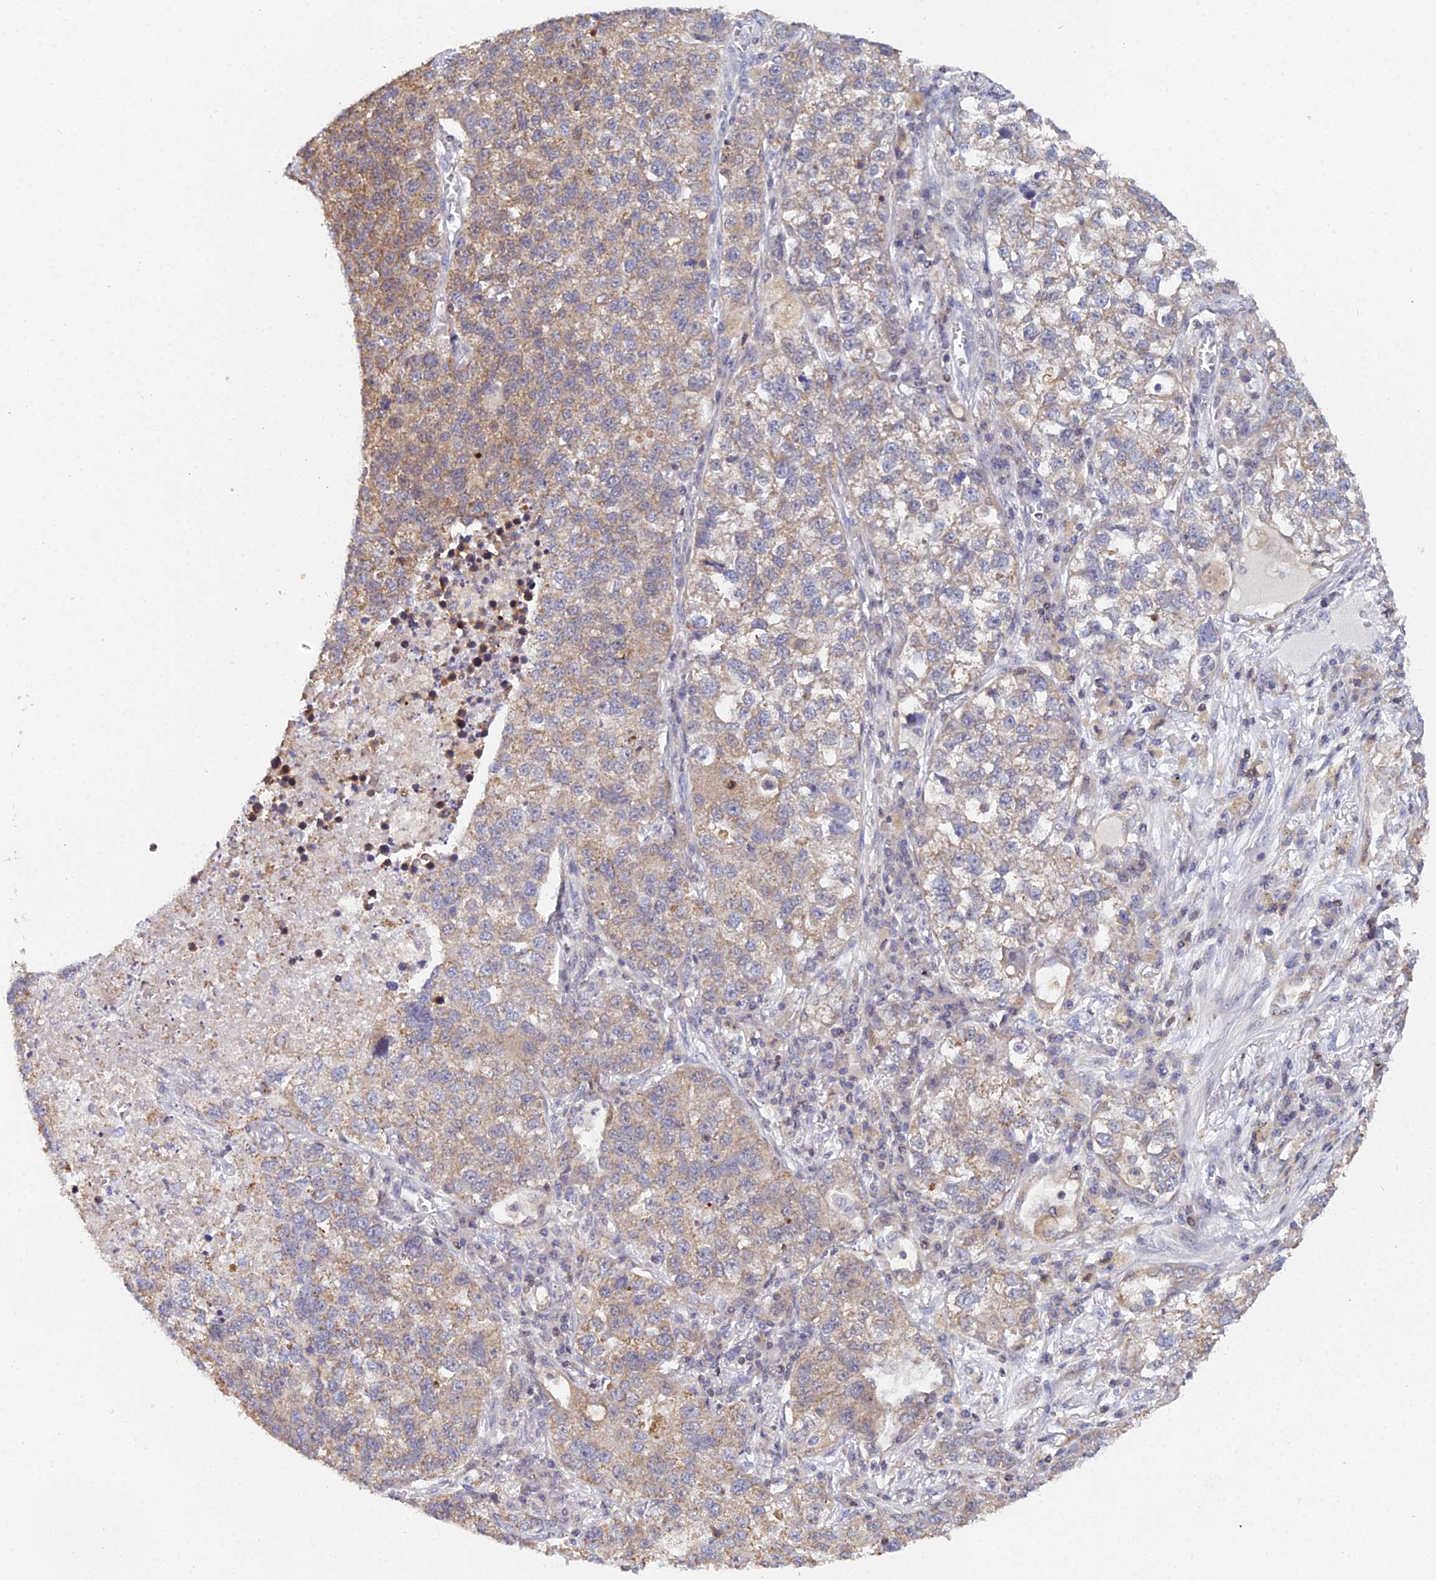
{"staining": {"intensity": "weak", "quantity": "25%-75%", "location": "cytoplasmic/membranous"}, "tissue": "lung cancer", "cell_type": "Tumor cells", "image_type": "cancer", "snomed": [{"axis": "morphology", "description": "Adenocarcinoma, NOS"}, {"axis": "topography", "description": "Lung"}], "caption": "DAB (3,3'-diaminobenzidine) immunohistochemical staining of human adenocarcinoma (lung) reveals weak cytoplasmic/membranous protein positivity in approximately 25%-75% of tumor cells.", "gene": "ELOA2", "patient": {"sex": "male", "age": 49}}